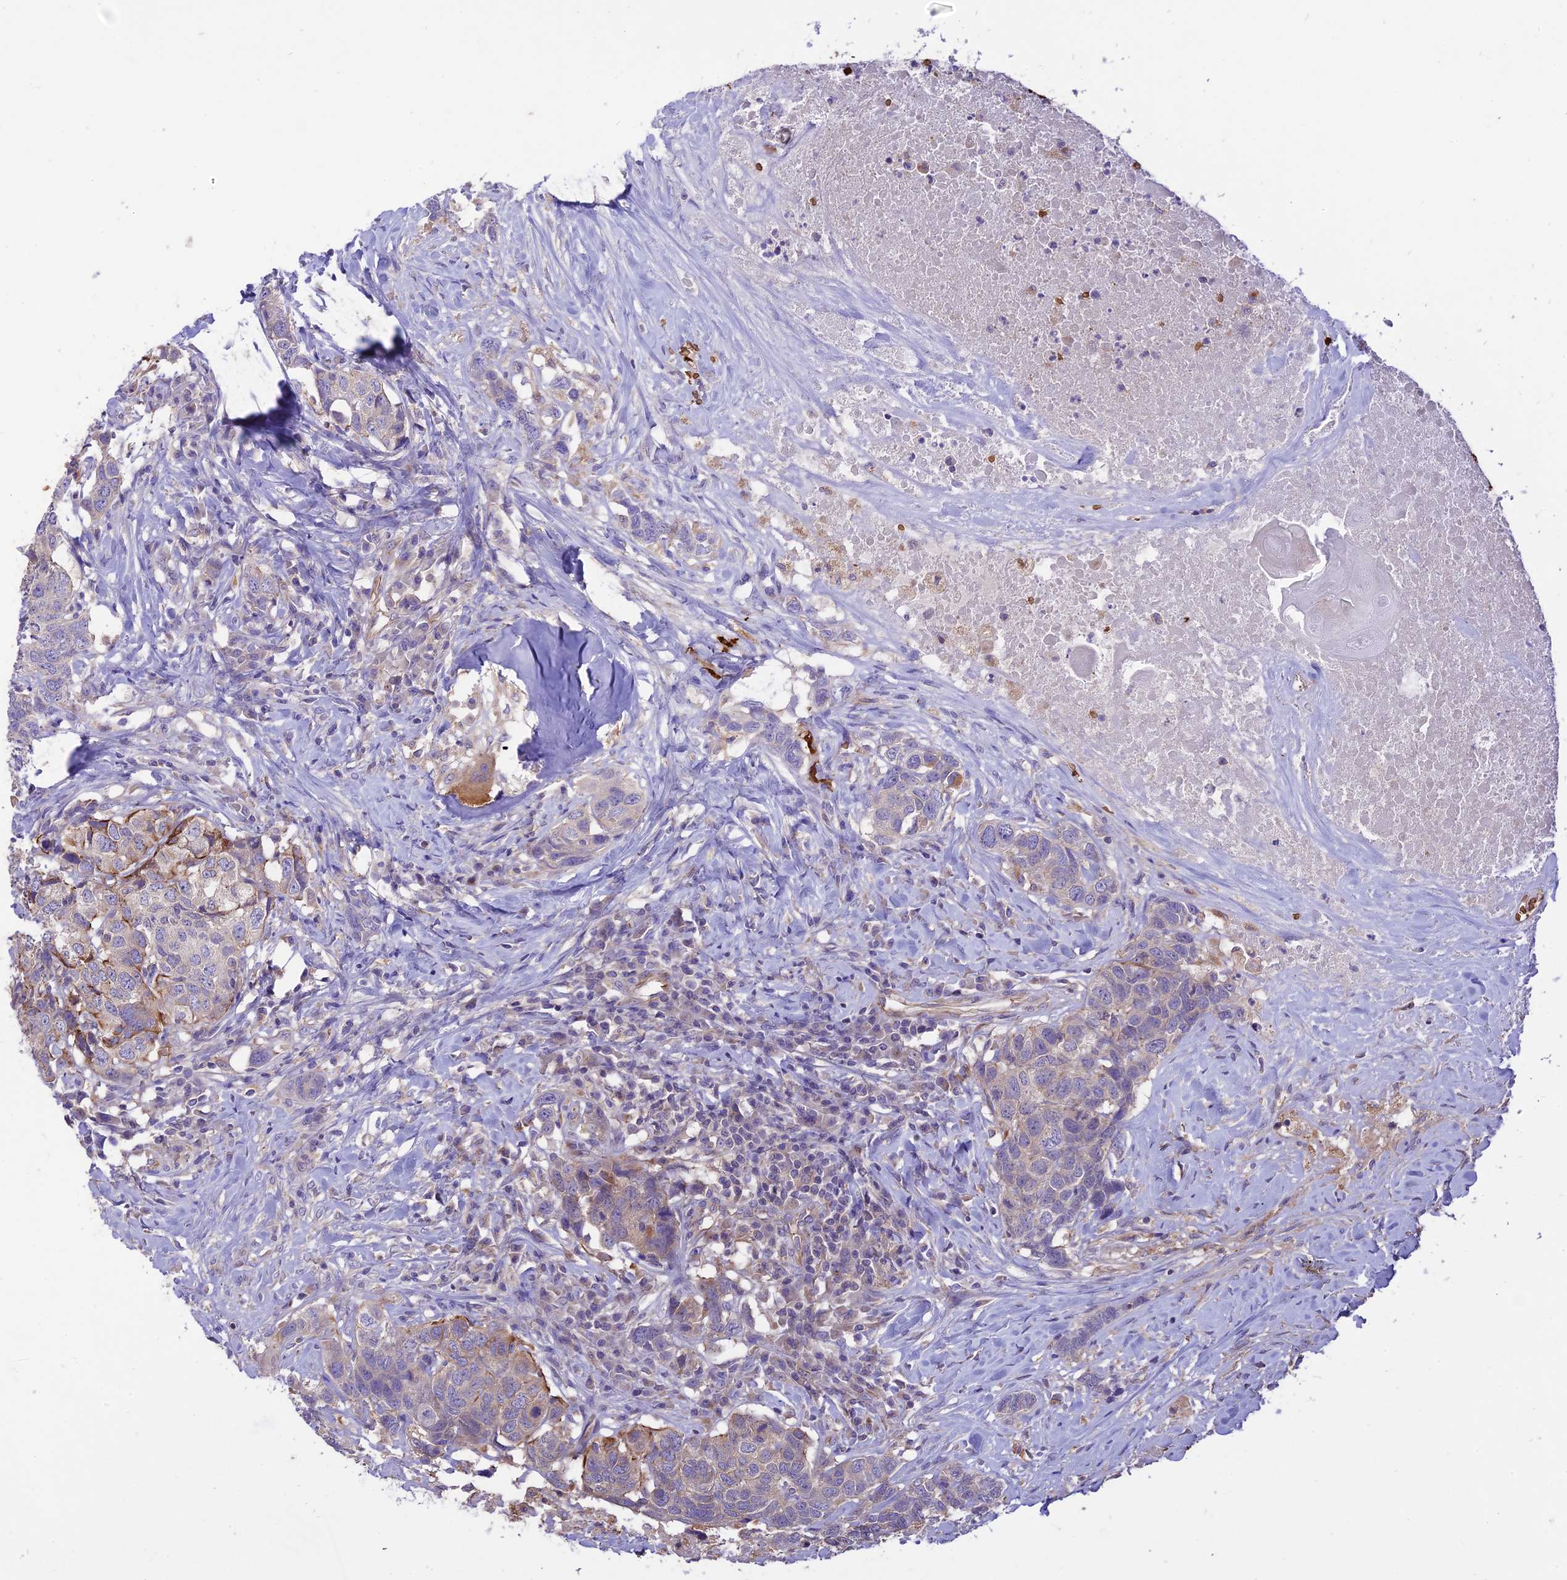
{"staining": {"intensity": "weak", "quantity": "<25%", "location": "cytoplasmic/membranous"}, "tissue": "head and neck cancer", "cell_type": "Tumor cells", "image_type": "cancer", "snomed": [{"axis": "morphology", "description": "Squamous cell carcinoma, NOS"}, {"axis": "topography", "description": "Head-Neck"}], "caption": "This is a micrograph of IHC staining of head and neck squamous cell carcinoma, which shows no staining in tumor cells.", "gene": "TTC4", "patient": {"sex": "male", "age": 66}}